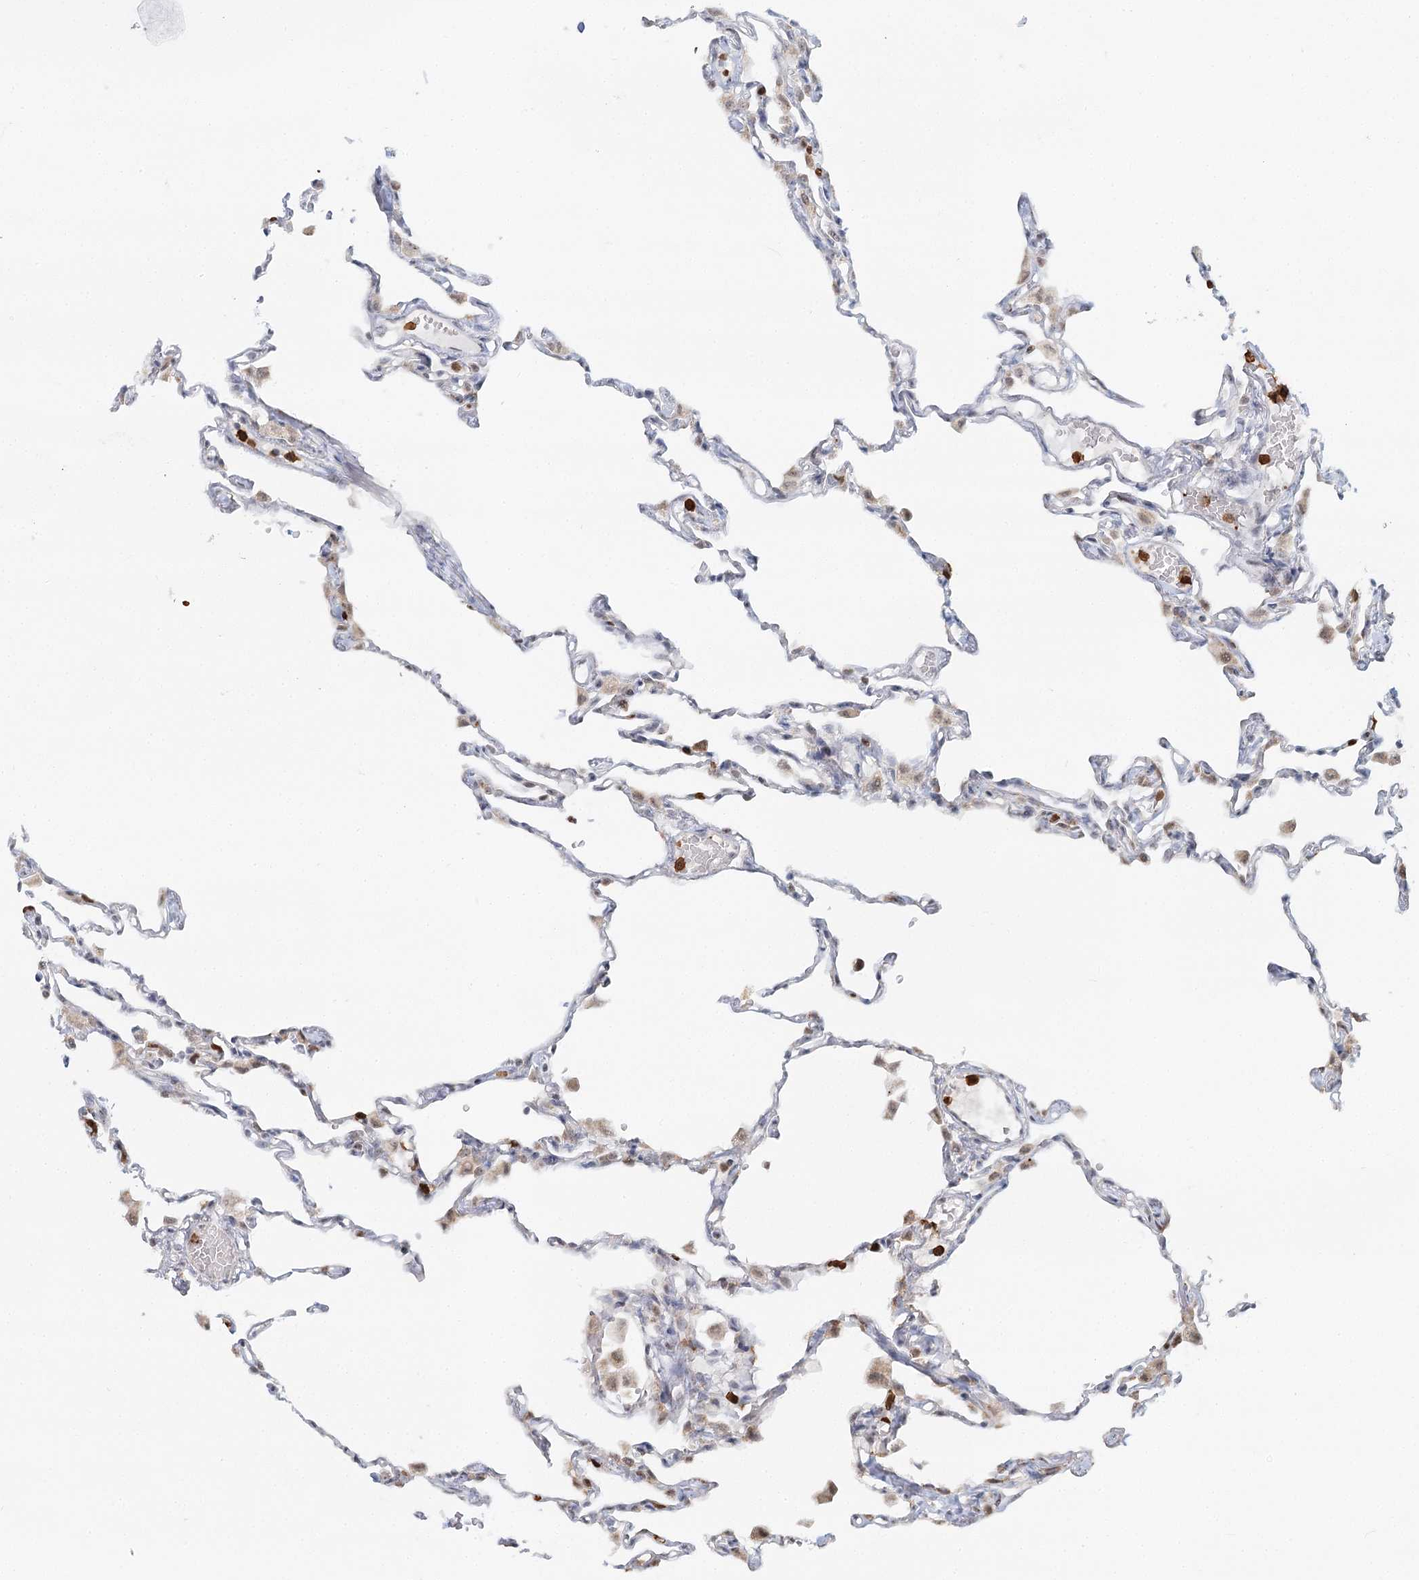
{"staining": {"intensity": "negative", "quantity": "none", "location": "none"}, "tissue": "lung", "cell_type": "Alveolar cells", "image_type": "normal", "snomed": [{"axis": "morphology", "description": "Normal tissue, NOS"}, {"axis": "topography", "description": "Lung"}], "caption": "DAB immunohistochemical staining of normal lung demonstrates no significant expression in alveolar cells. (DAB immunohistochemistry visualized using brightfield microscopy, high magnification).", "gene": "ATAD1", "patient": {"sex": "female", "age": 49}}